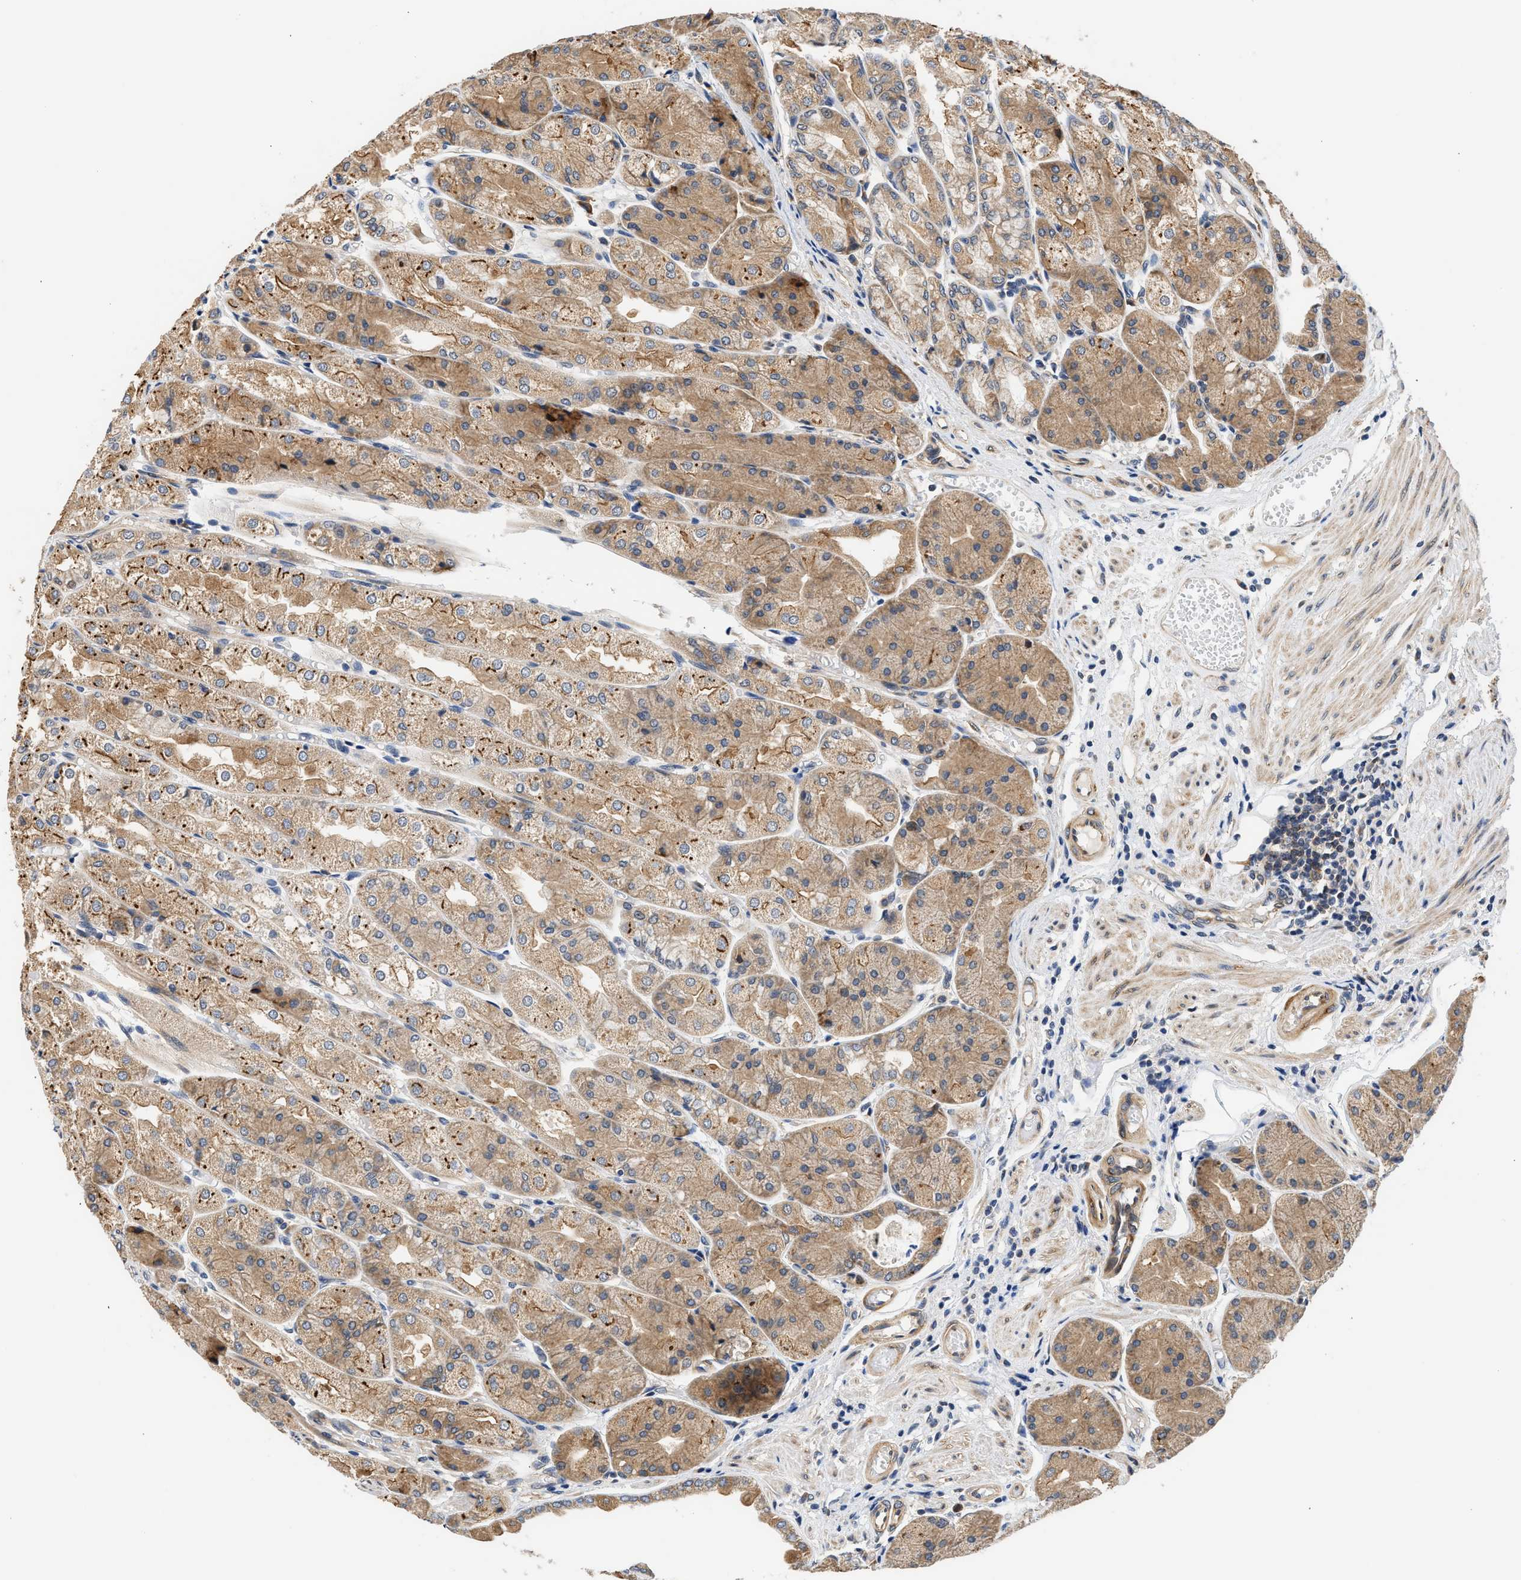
{"staining": {"intensity": "moderate", "quantity": ">75%", "location": "cytoplasmic/membranous"}, "tissue": "stomach", "cell_type": "Glandular cells", "image_type": "normal", "snomed": [{"axis": "morphology", "description": "Normal tissue, NOS"}, {"axis": "topography", "description": "Stomach, upper"}], "caption": "DAB immunohistochemical staining of normal stomach reveals moderate cytoplasmic/membranous protein expression in about >75% of glandular cells. (Brightfield microscopy of DAB IHC at high magnification).", "gene": "POLG2", "patient": {"sex": "male", "age": 72}}